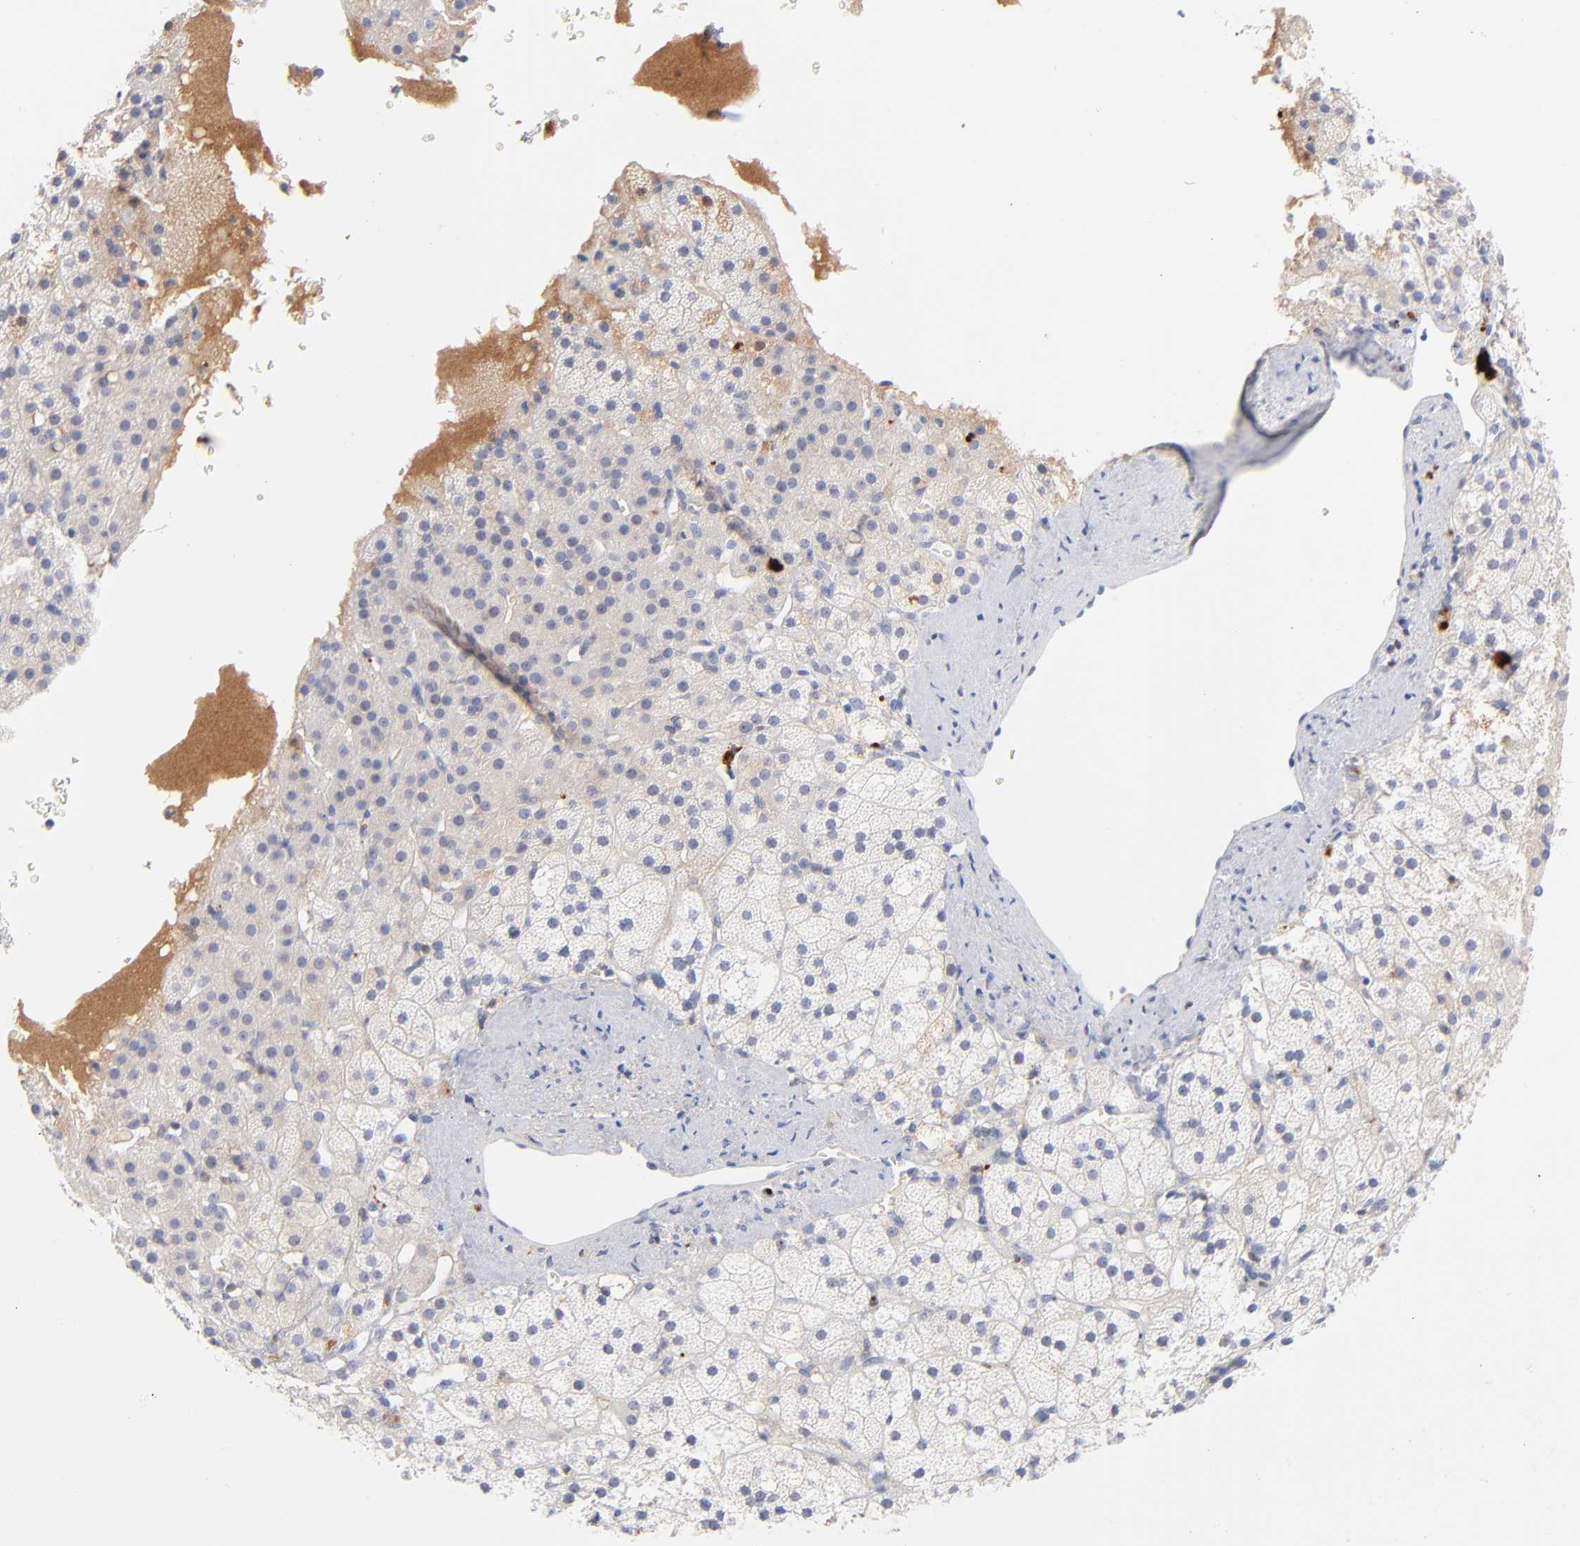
{"staining": {"intensity": "negative", "quantity": "none", "location": "none"}, "tissue": "adrenal gland", "cell_type": "Glandular cells", "image_type": "normal", "snomed": [{"axis": "morphology", "description": "Normal tissue, NOS"}, {"axis": "topography", "description": "Adrenal gland"}], "caption": "This is an immunohistochemistry (IHC) photomicrograph of benign human adrenal gland. There is no staining in glandular cells.", "gene": "F12", "patient": {"sex": "male", "age": 35}}